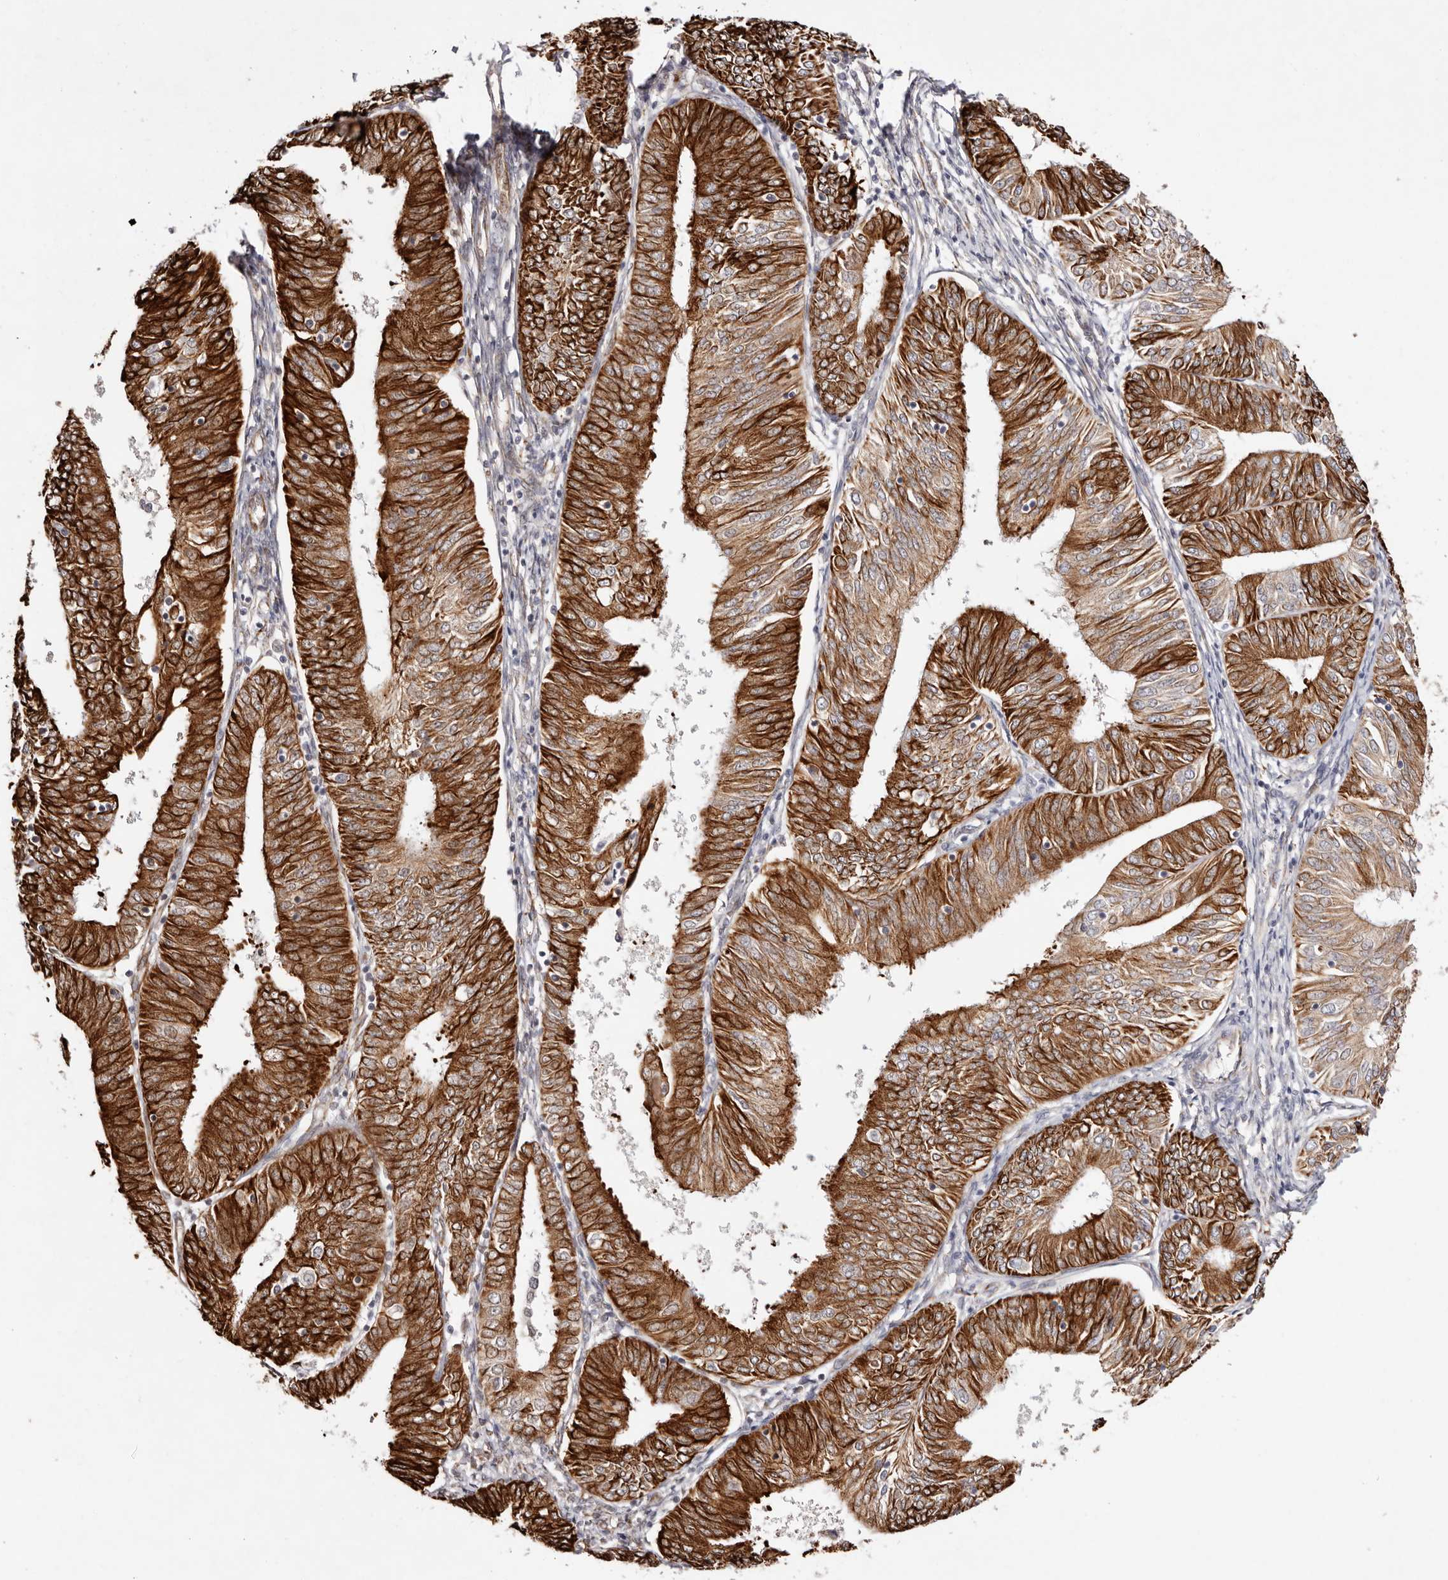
{"staining": {"intensity": "strong", "quantity": ">75%", "location": "cytoplasmic/membranous"}, "tissue": "endometrial cancer", "cell_type": "Tumor cells", "image_type": "cancer", "snomed": [{"axis": "morphology", "description": "Adenocarcinoma, NOS"}, {"axis": "topography", "description": "Endometrium"}], "caption": "IHC histopathology image of neoplastic tissue: human endometrial adenocarcinoma stained using immunohistochemistry reveals high levels of strong protein expression localized specifically in the cytoplasmic/membranous of tumor cells, appearing as a cytoplasmic/membranous brown color.", "gene": "BCL2L15", "patient": {"sex": "female", "age": 58}}